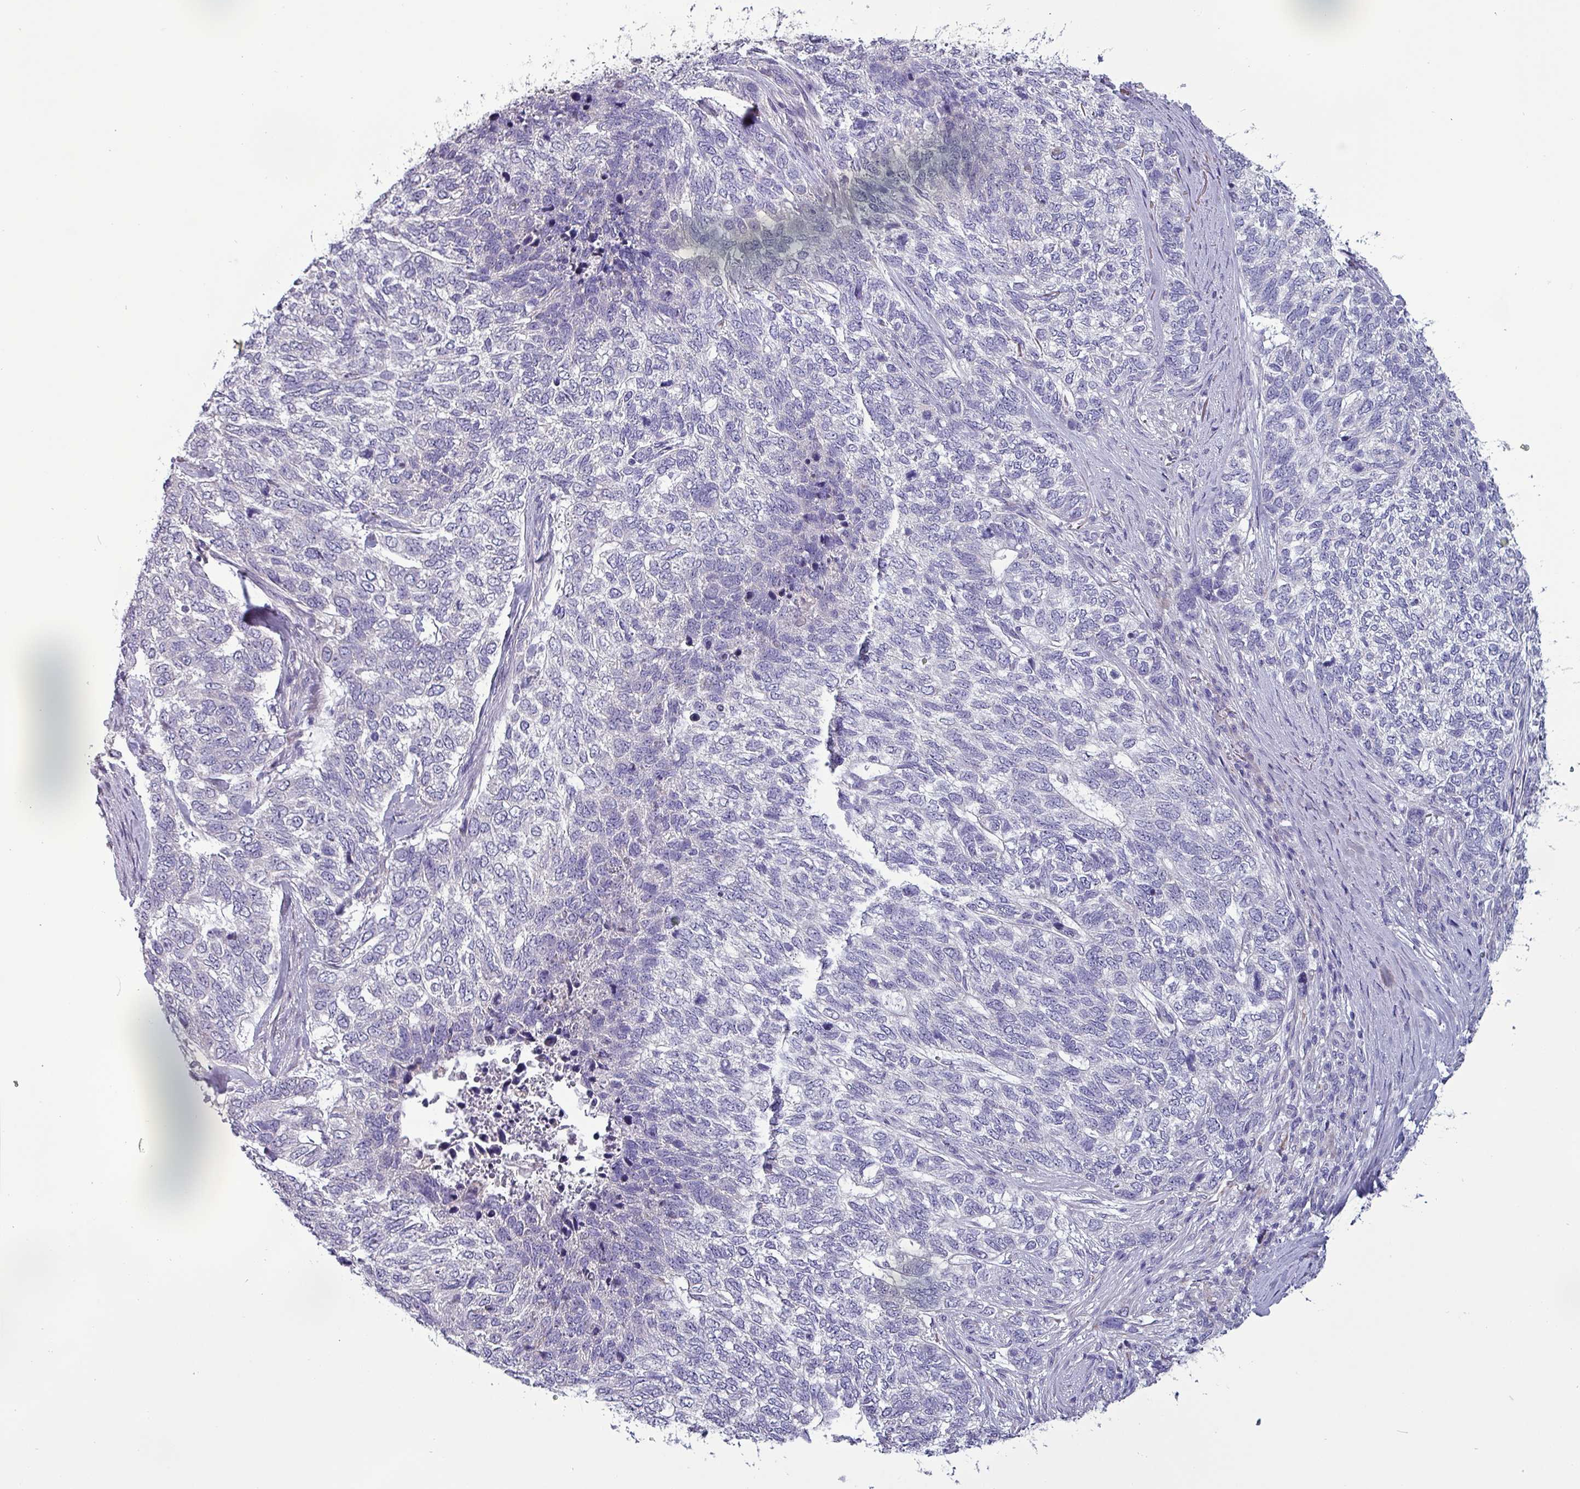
{"staining": {"intensity": "negative", "quantity": "none", "location": "none"}, "tissue": "skin cancer", "cell_type": "Tumor cells", "image_type": "cancer", "snomed": [{"axis": "morphology", "description": "Basal cell carcinoma"}, {"axis": "topography", "description": "Skin"}], "caption": "Immunohistochemistry (IHC) of basal cell carcinoma (skin) demonstrates no positivity in tumor cells.", "gene": "HSD3B7", "patient": {"sex": "female", "age": 65}}